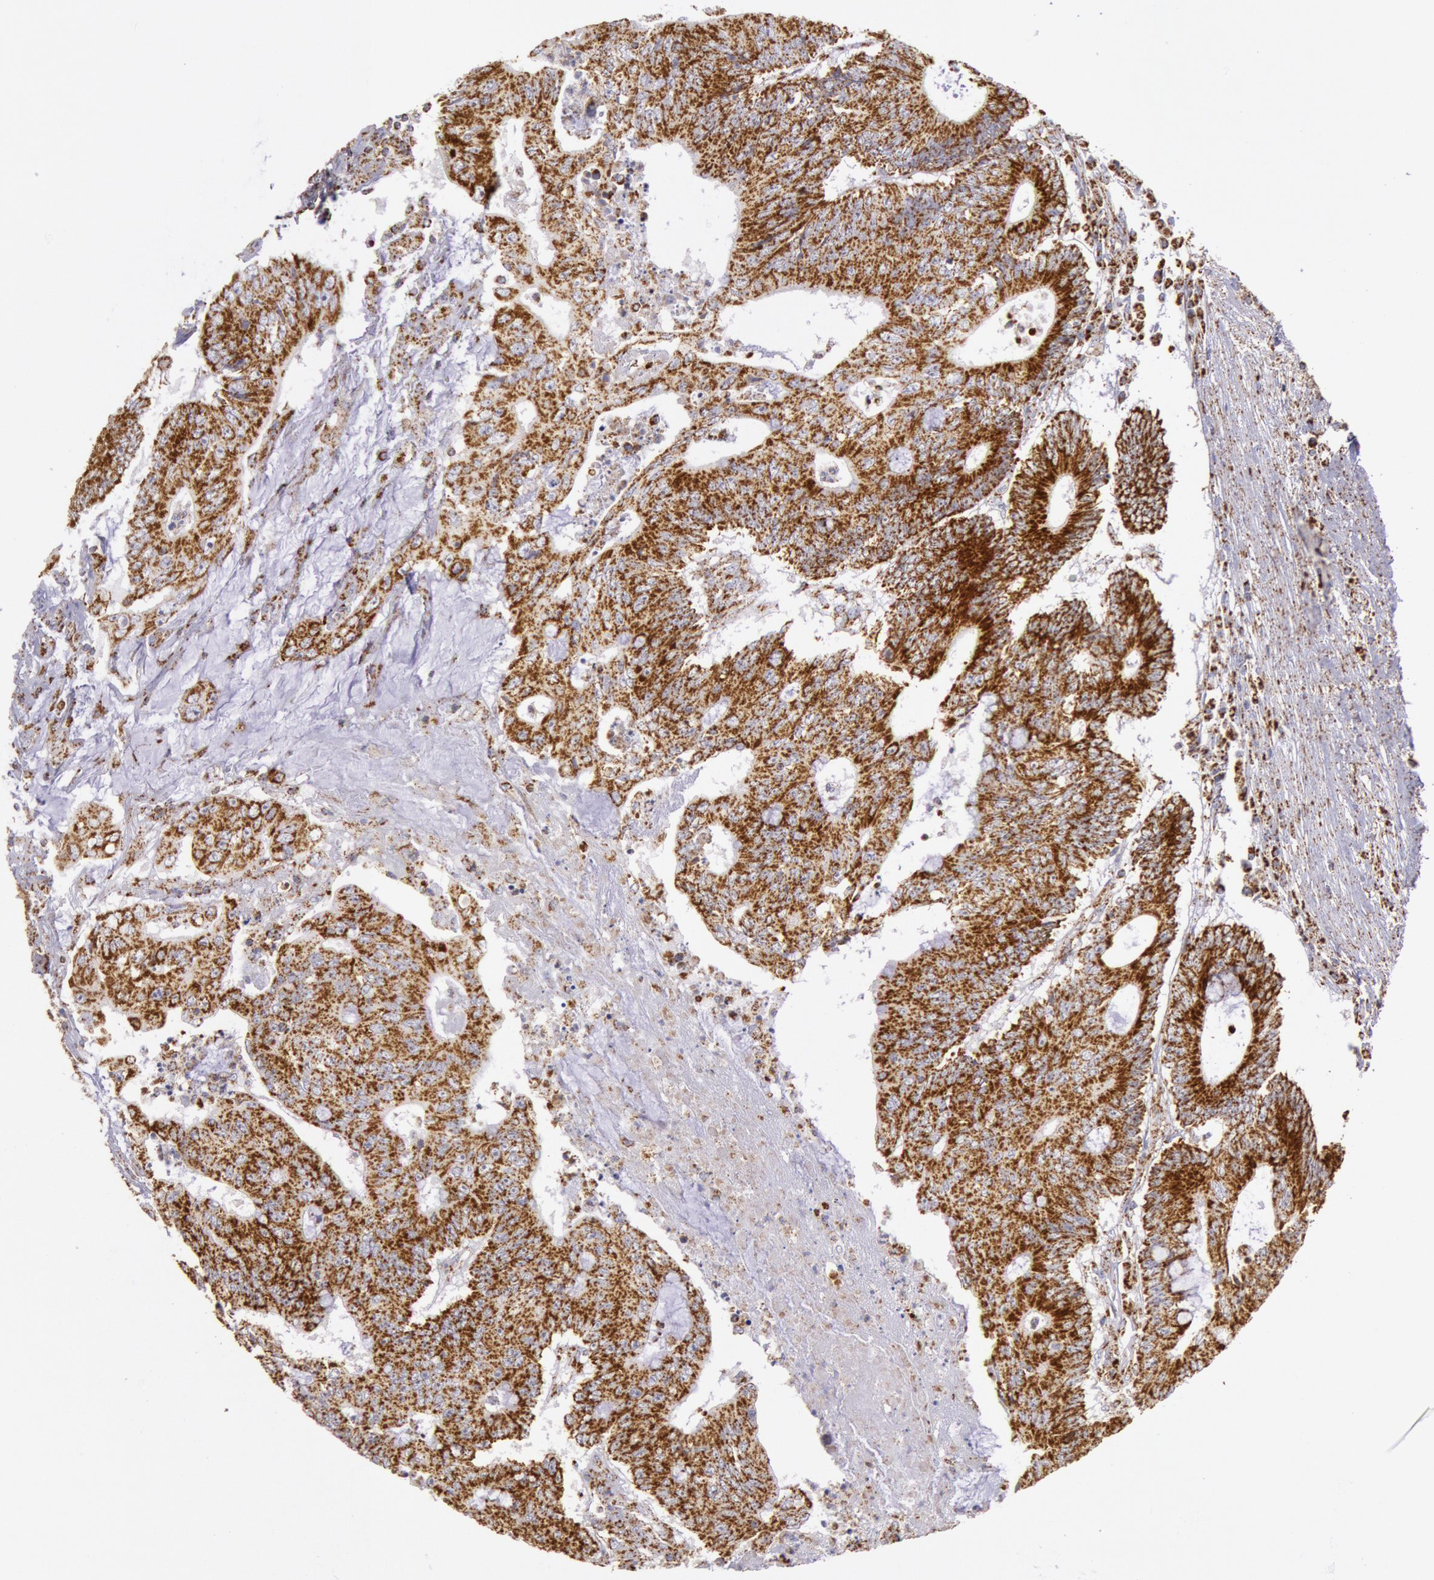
{"staining": {"intensity": "strong", "quantity": ">75%", "location": "cytoplasmic/membranous"}, "tissue": "colorectal cancer", "cell_type": "Tumor cells", "image_type": "cancer", "snomed": [{"axis": "morphology", "description": "Adenocarcinoma, NOS"}, {"axis": "topography", "description": "Colon"}], "caption": "Immunohistochemistry (DAB) staining of human colorectal adenocarcinoma demonstrates strong cytoplasmic/membranous protein positivity in approximately >75% of tumor cells.", "gene": "CYC1", "patient": {"sex": "male", "age": 65}}